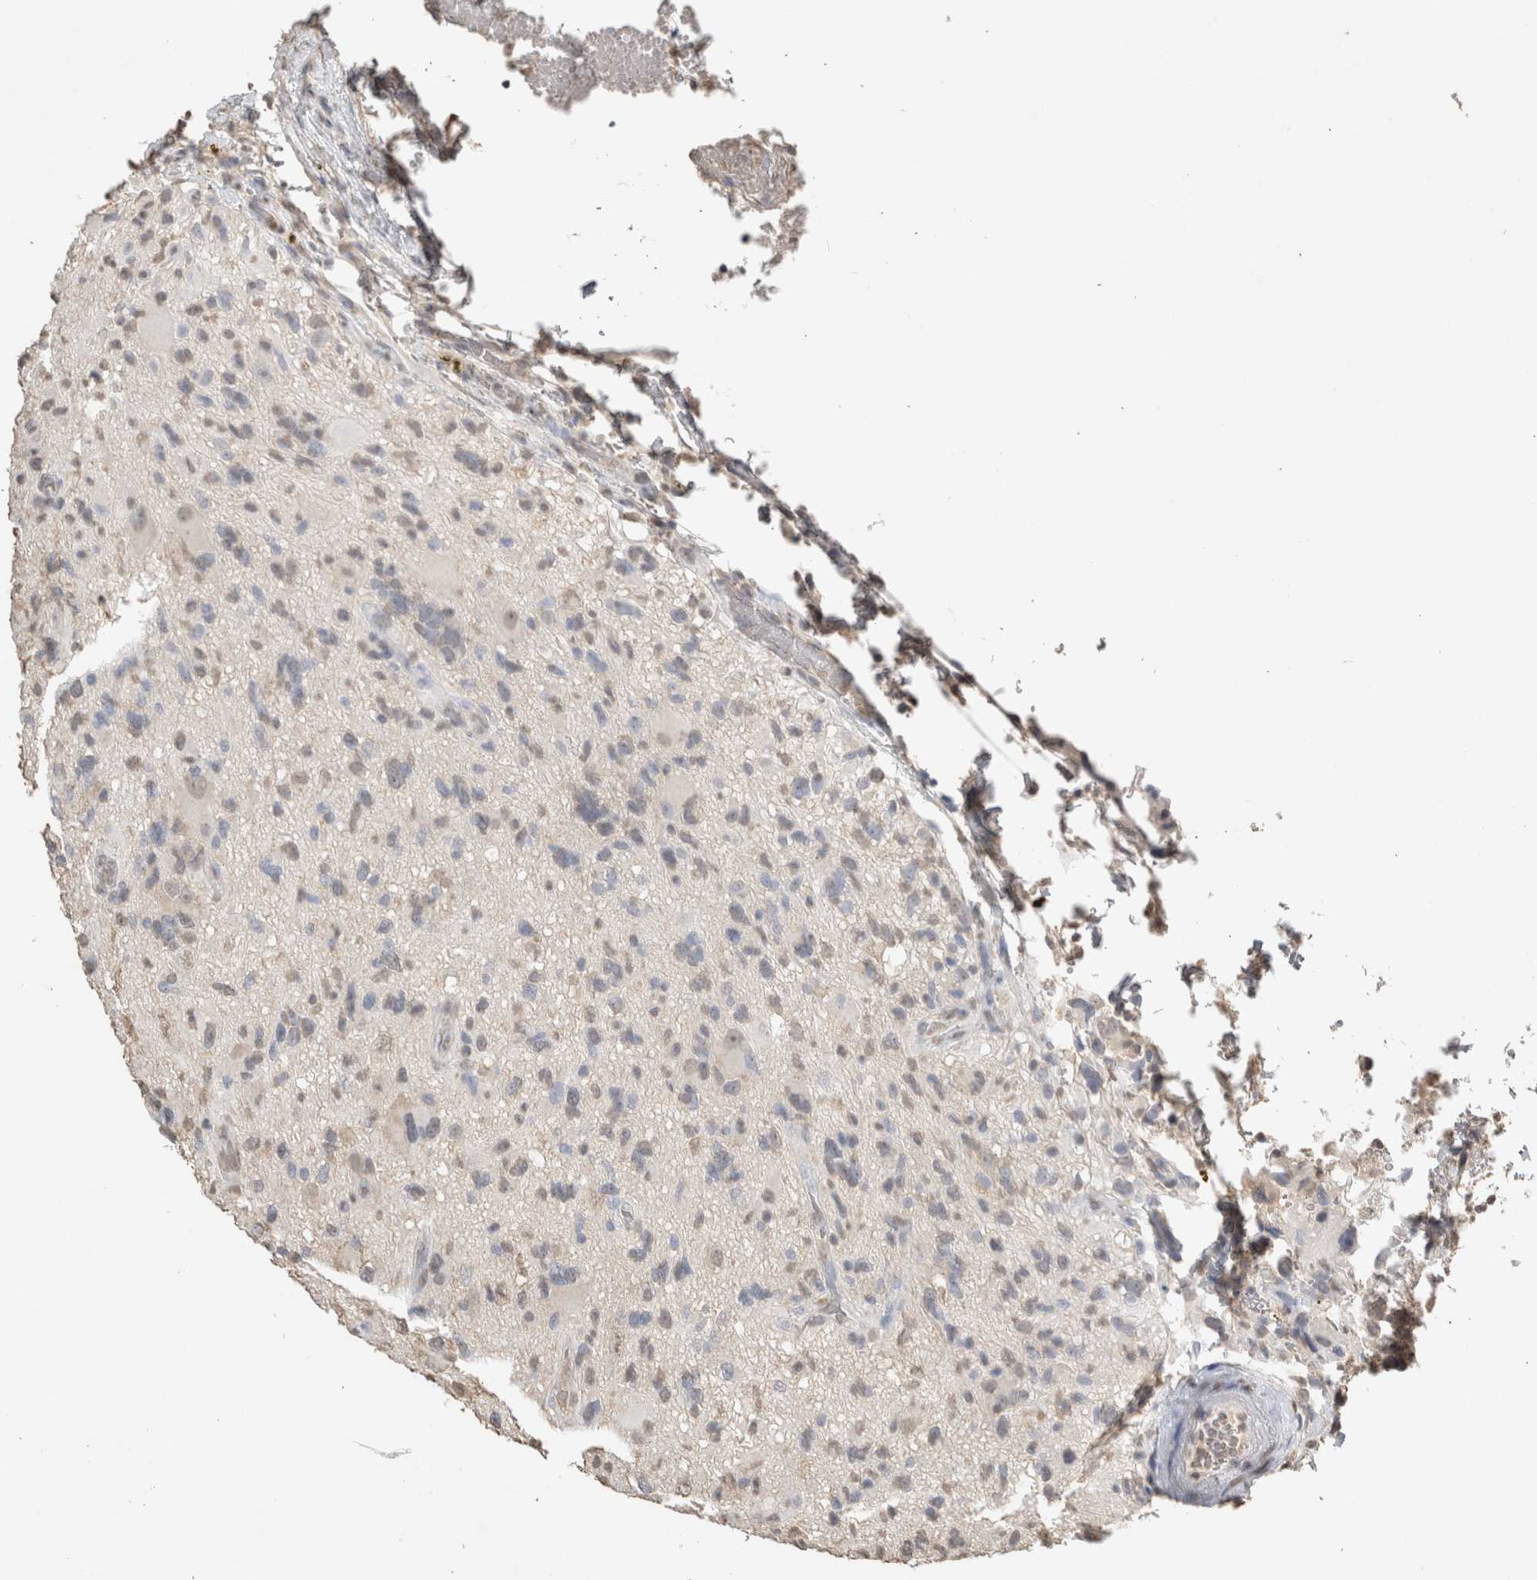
{"staining": {"intensity": "weak", "quantity": "25%-75%", "location": "nuclear"}, "tissue": "glioma", "cell_type": "Tumor cells", "image_type": "cancer", "snomed": [{"axis": "morphology", "description": "Glioma, malignant, High grade"}, {"axis": "topography", "description": "Brain"}], "caption": "Human glioma stained with a protein marker exhibits weak staining in tumor cells.", "gene": "LGALS2", "patient": {"sex": "male", "age": 33}}